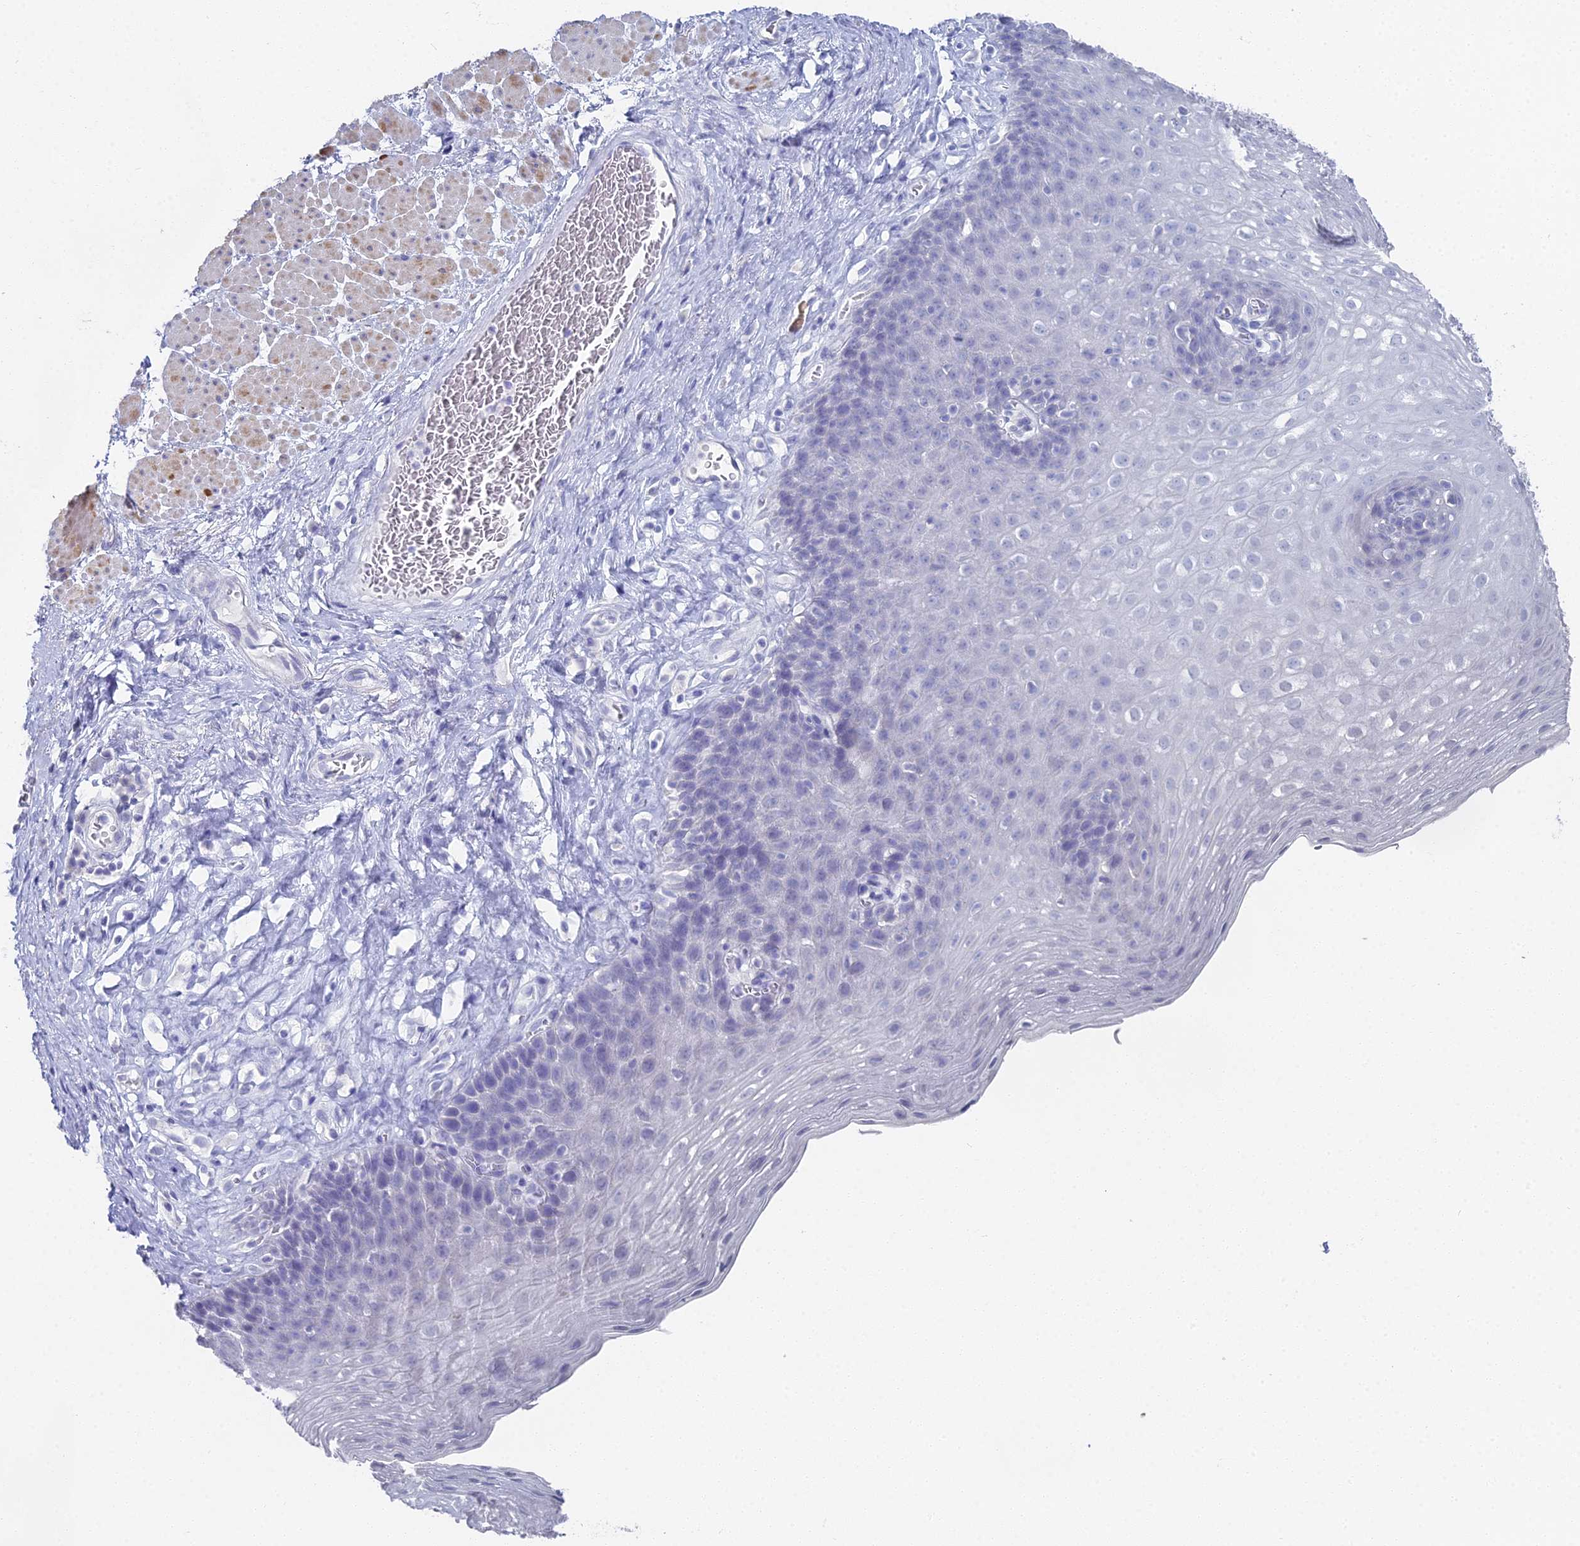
{"staining": {"intensity": "negative", "quantity": "none", "location": "none"}, "tissue": "esophagus", "cell_type": "Squamous epithelial cells", "image_type": "normal", "snomed": [{"axis": "morphology", "description": "Normal tissue, NOS"}, {"axis": "topography", "description": "Esophagus"}], "caption": "Image shows no protein expression in squamous epithelial cells of normal esophagus.", "gene": "ALPP", "patient": {"sex": "female", "age": 66}}